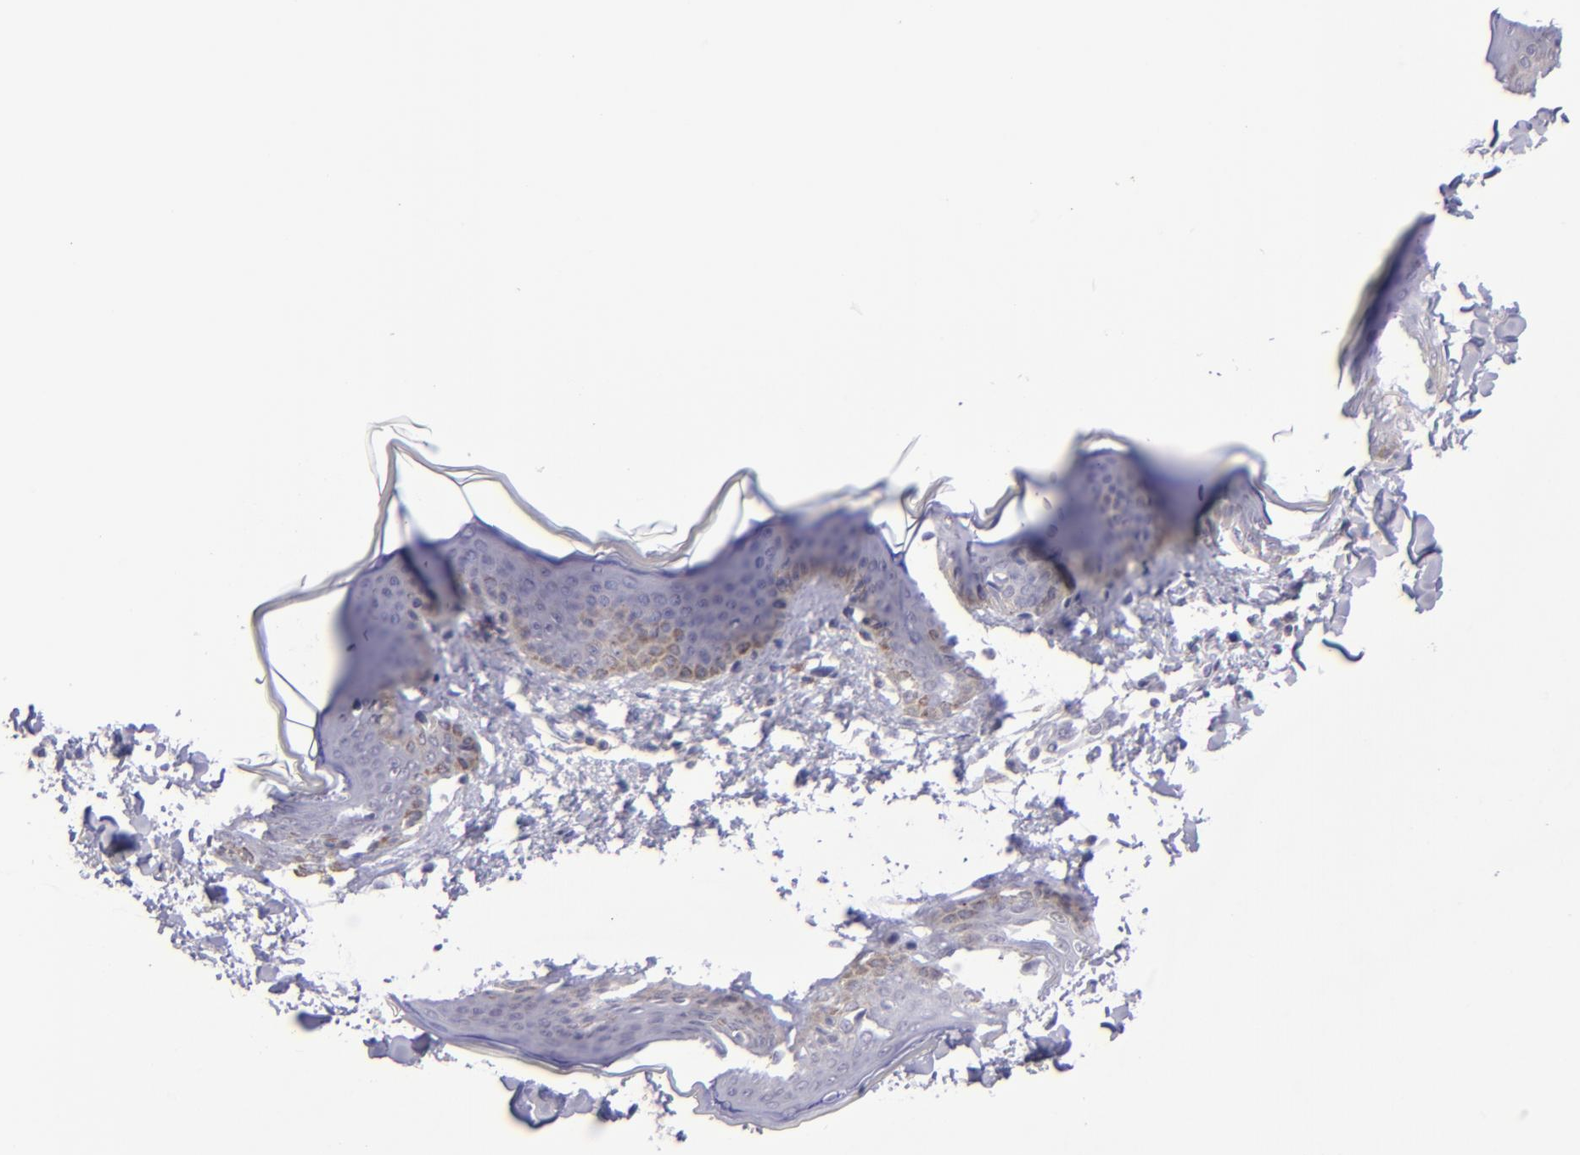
{"staining": {"intensity": "negative", "quantity": "none", "location": "none"}, "tissue": "skin", "cell_type": "Fibroblasts", "image_type": "normal", "snomed": [{"axis": "morphology", "description": "Normal tissue, NOS"}, {"axis": "topography", "description": "Skin"}], "caption": "Protein analysis of normal skin reveals no significant staining in fibroblasts.", "gene": "CD48", "patient": {"sex": "female", "age": 17}}